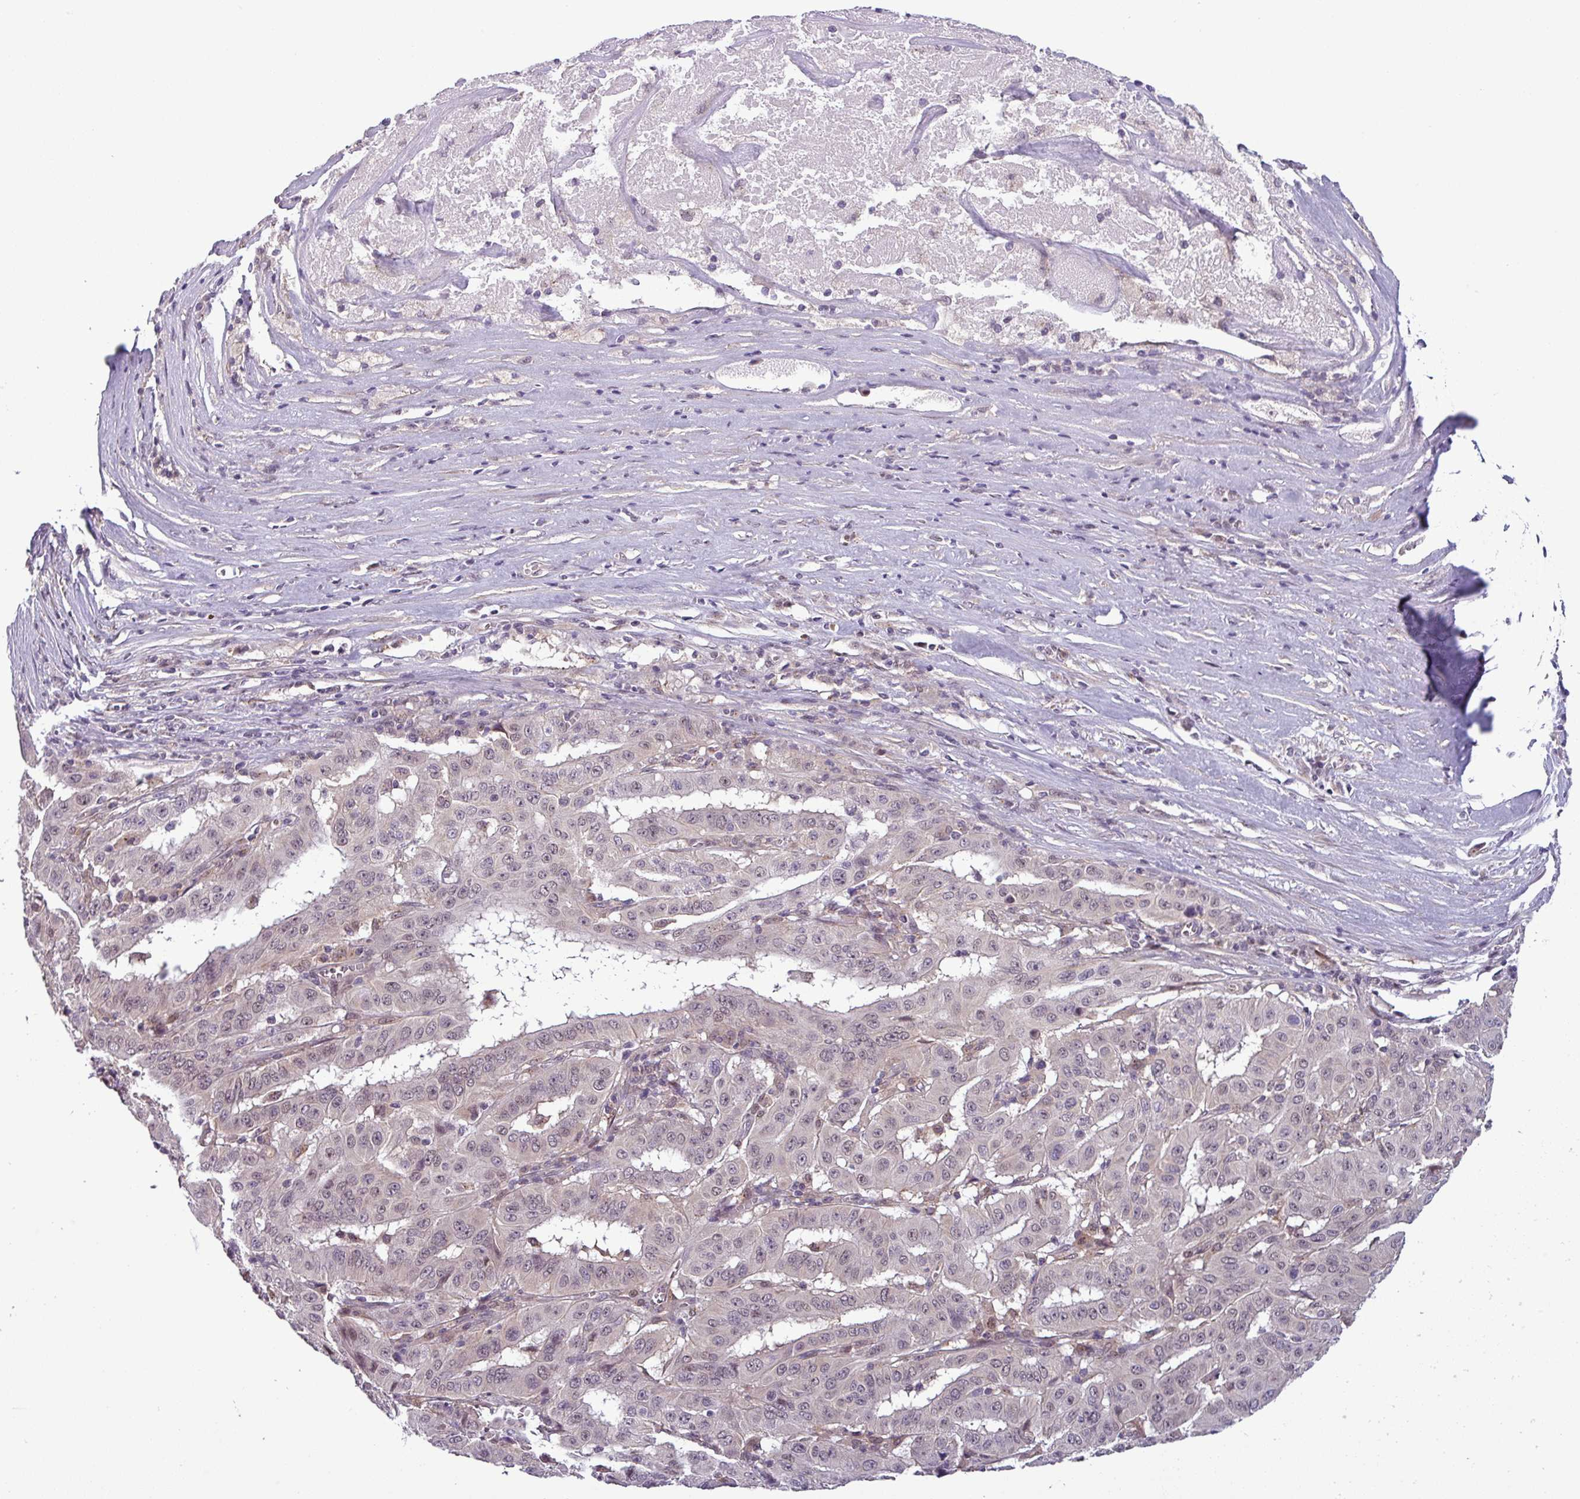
{"staining": {"intensity": "weak", "quantity": "<25%", "location": "nuclear"}, "tissue": "pancreatic cancer", "cell_type": "Tumor cells", "image_type": "cancer", "snomed": [{"axis": "morphology", "description": "Adenocarcinoma, NOS"}, {"axis": "topography", "description": "Pancreas"}], "caption": "Immunohistochemistry of human pancreatic cancer demonstrates no positivity in tumor cells. (DAB IHC visualized using brightfield microscopy, high magnification).", "gene": "NPFFR1", "patient": {"sex": "male", "age": 63}}